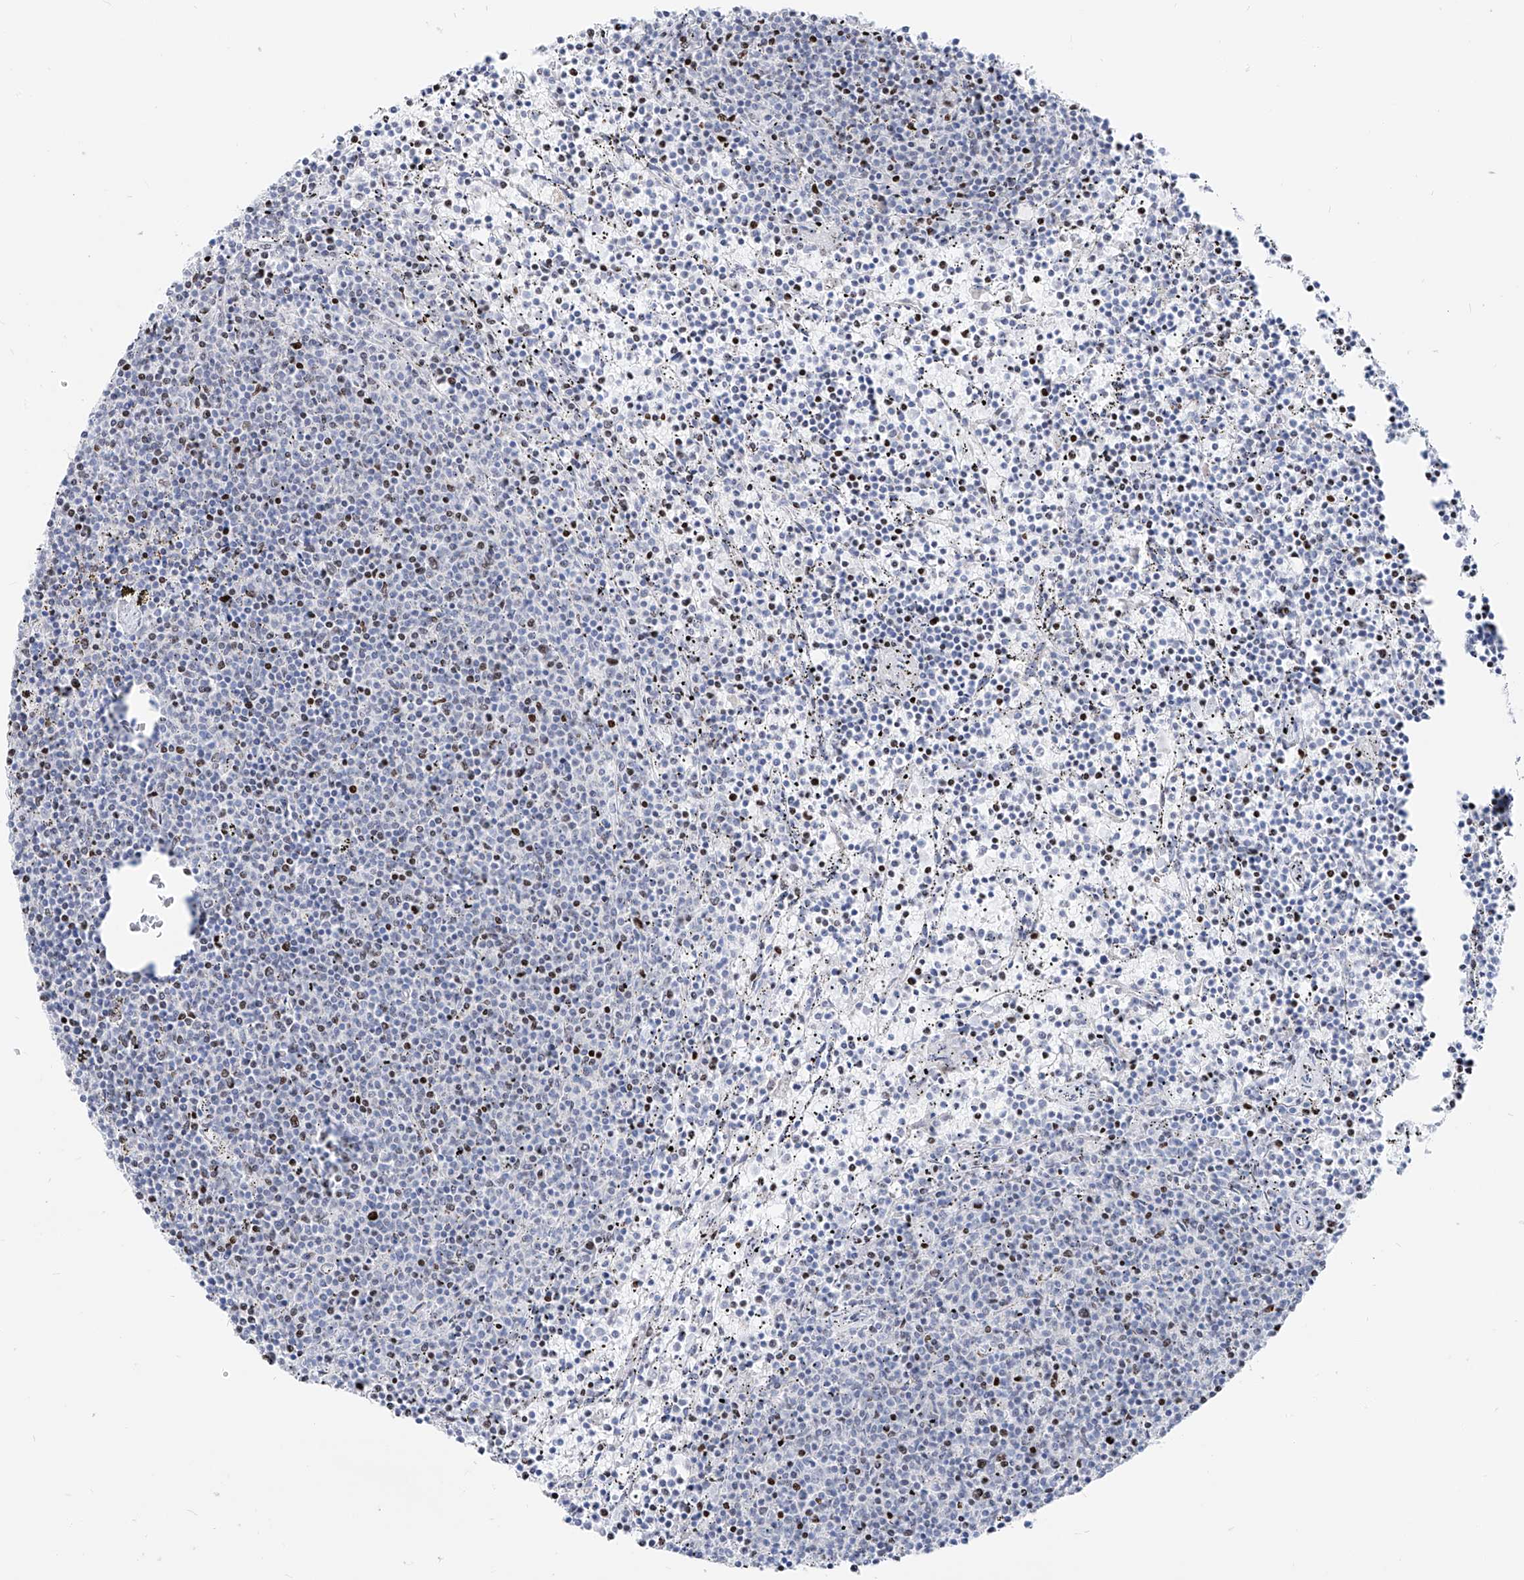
{"staining": {"intensity": "moderate", "quantity": "<25%", "location": "nuclear"}, "tissue": "lymphoma", "cell_type": "Tumor cells", "image_type": "cancer", "snomed": [{"axis": "morphology", "description": "Malignant lymphoma, non-Hodgkin's type, Low grade"}, {"axis": "topography", "description": "Spleen"}], "caption": "Low-grade malignant lymphoma, non-Hodgkin's type was stained to show a protein in brown. There is low levels of moderate nuclear staining in approximately <25% of tumor cells. The staining is performed using DAB (3,3'-diaminobenzidine) brown chromogen to label protein expression. The nuclei are counter-stained blue using hematoxylin.", "gene": "FRS3", "patient": {"sex": "female", "age": 50}}